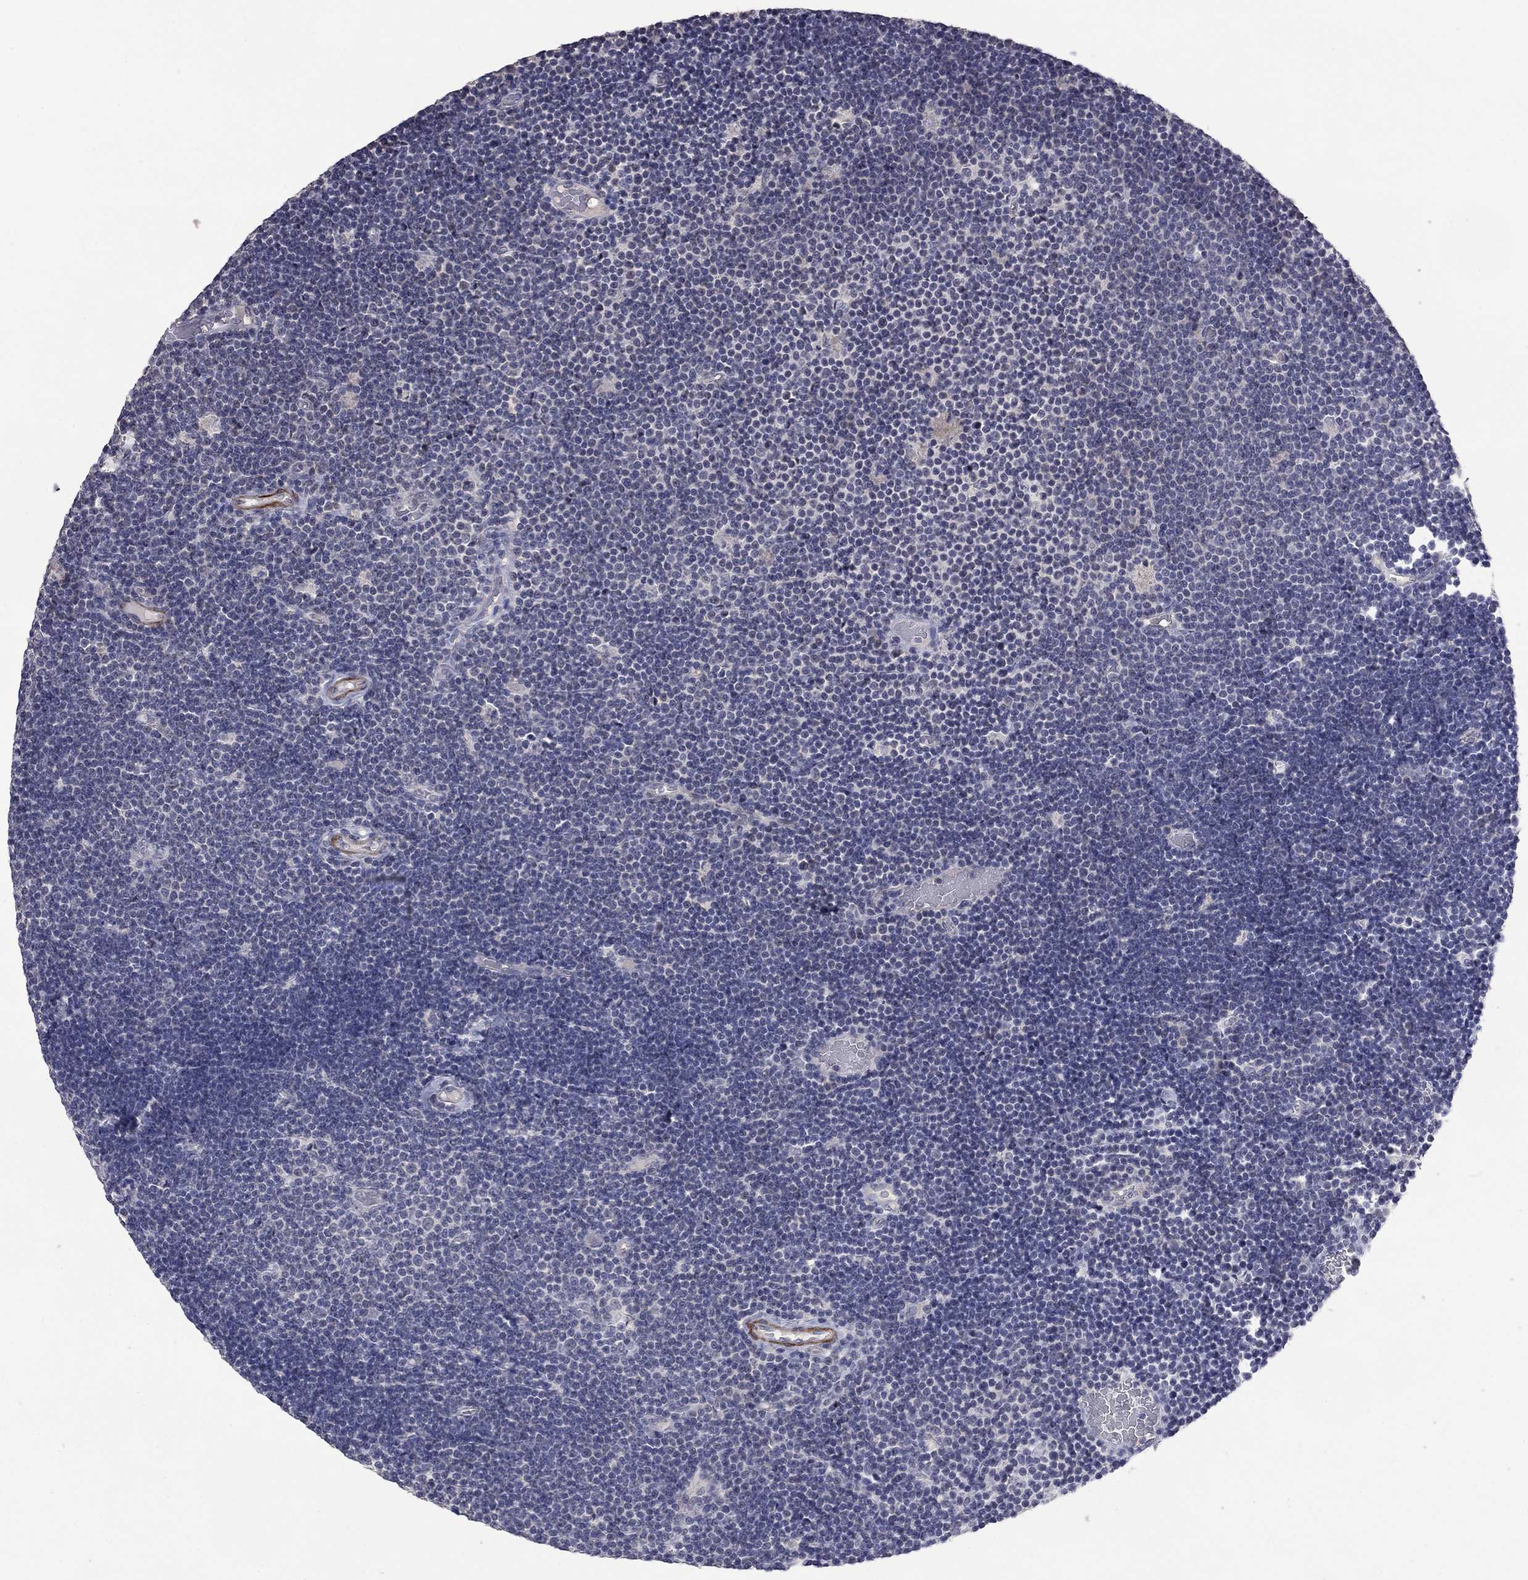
{"staining": {"intensity": "negative", "quantity": "none", "location": "none"}, "tissue": "lymphoma", "cell_type": "Tumor cells", "image_type": "cancer", "snomed": [{"axis": "morphology", "description": "Malignant lymphoma, non-Hodgkin's type, Low grade"}, {"axis": "topography", "description": "Brain"}], "caption": "Human low-grade malignant lymphoma, non-Hodgkin's type stained for a protein using immunohistochemistry (IHC) reveals no expression in tumor cells.", "gene": "IP6K3", "patient": {"sex": "female", "age": 66}}